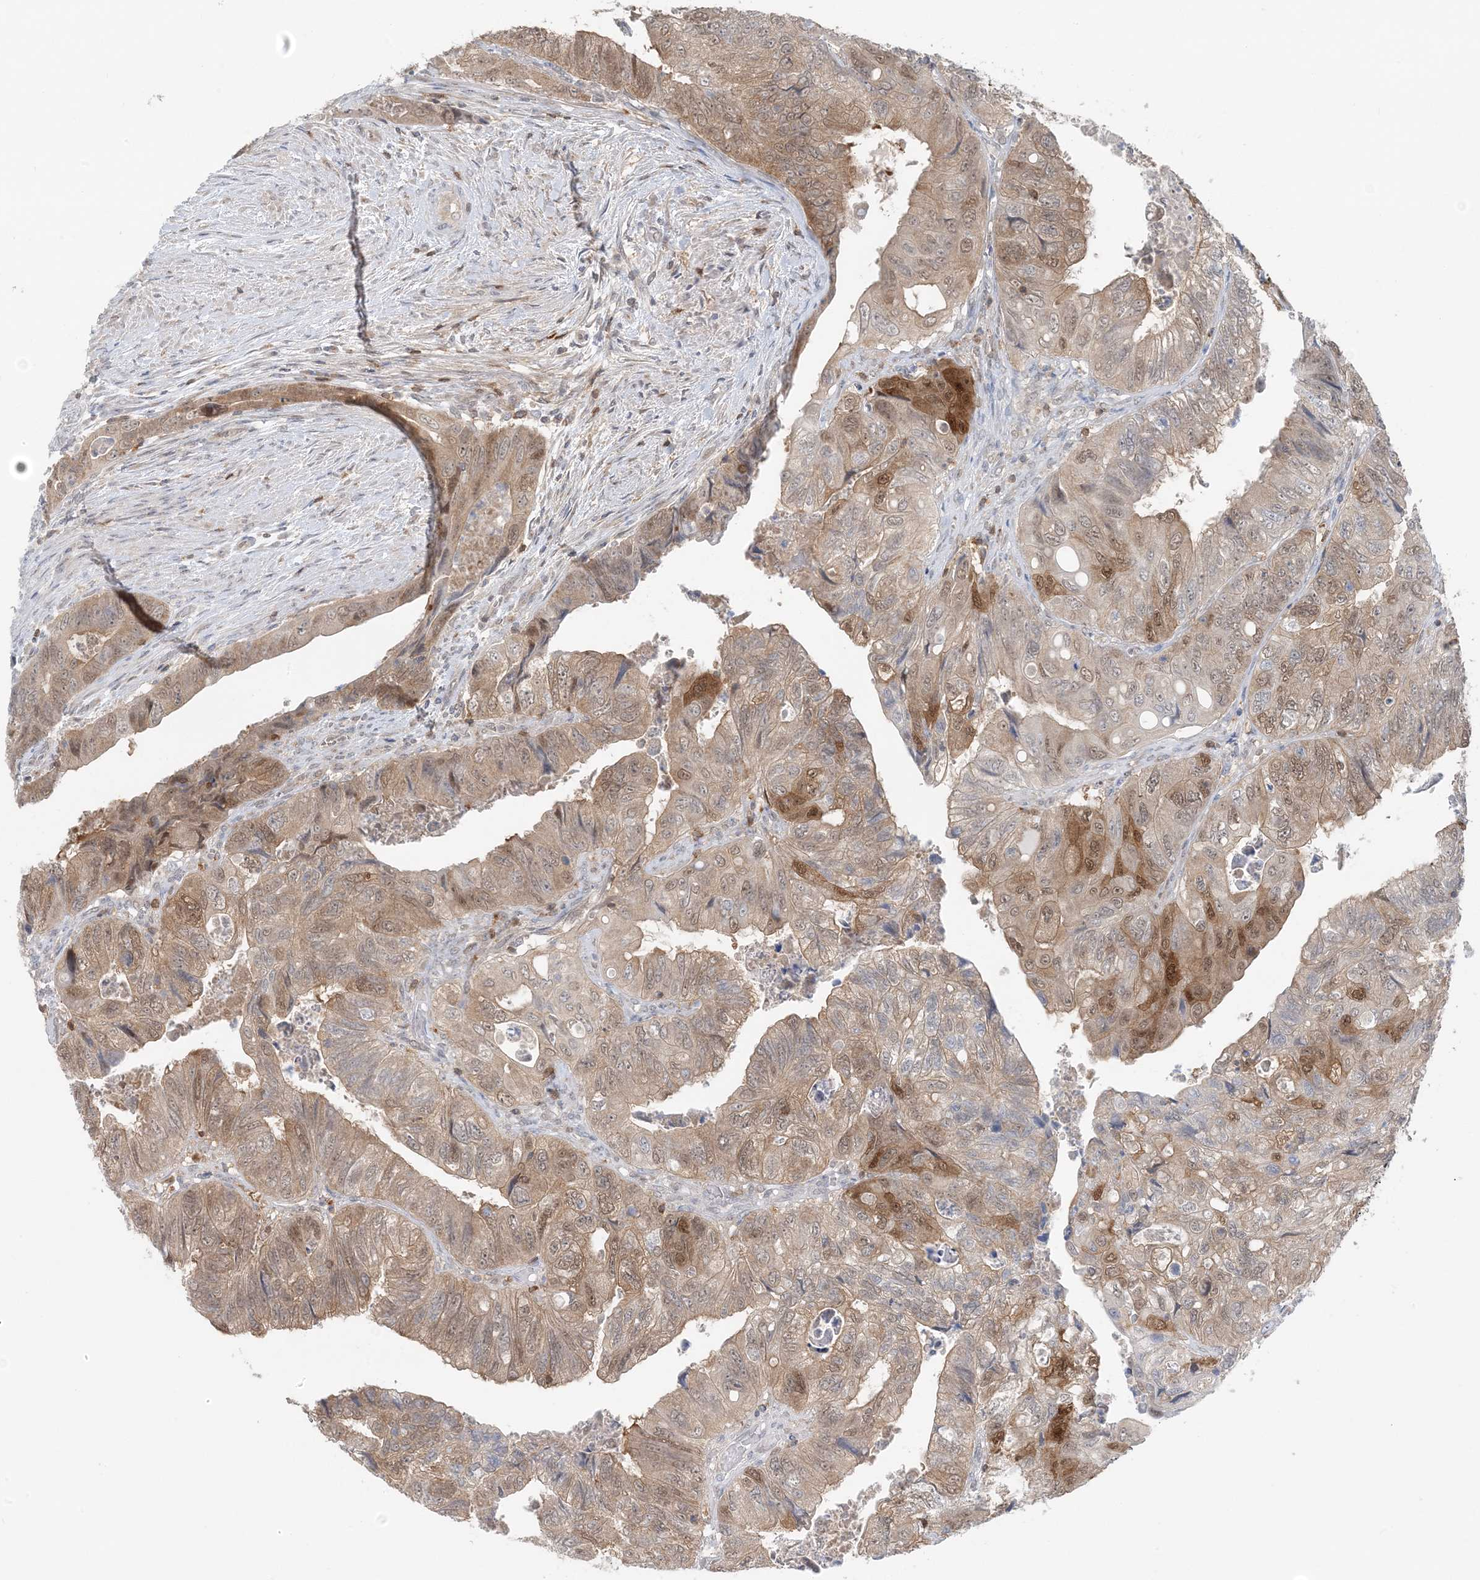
{"staining": {"intensity": "moderate", "quantity": ">75%", "location": "cytoplasmic/membranous,nuclear"}, "tissue": "colorectal cancer", "cell_type": "Tumor cells", "image_type": "cancer", "snomed": [{"axis": "morphology", "description": "Adenocarcinoma, NOS"}, {"axis": "topography", "description": "Rectum"}], "caption": "Human colorectal adenocarcinoma stained for a protein (brown) shows moderate cytoplasmic/membranous and nuclear positive expression in about >75% of tumor cells.", "gene": "OGA", "patient": {"sex": "male", "age": 63}}